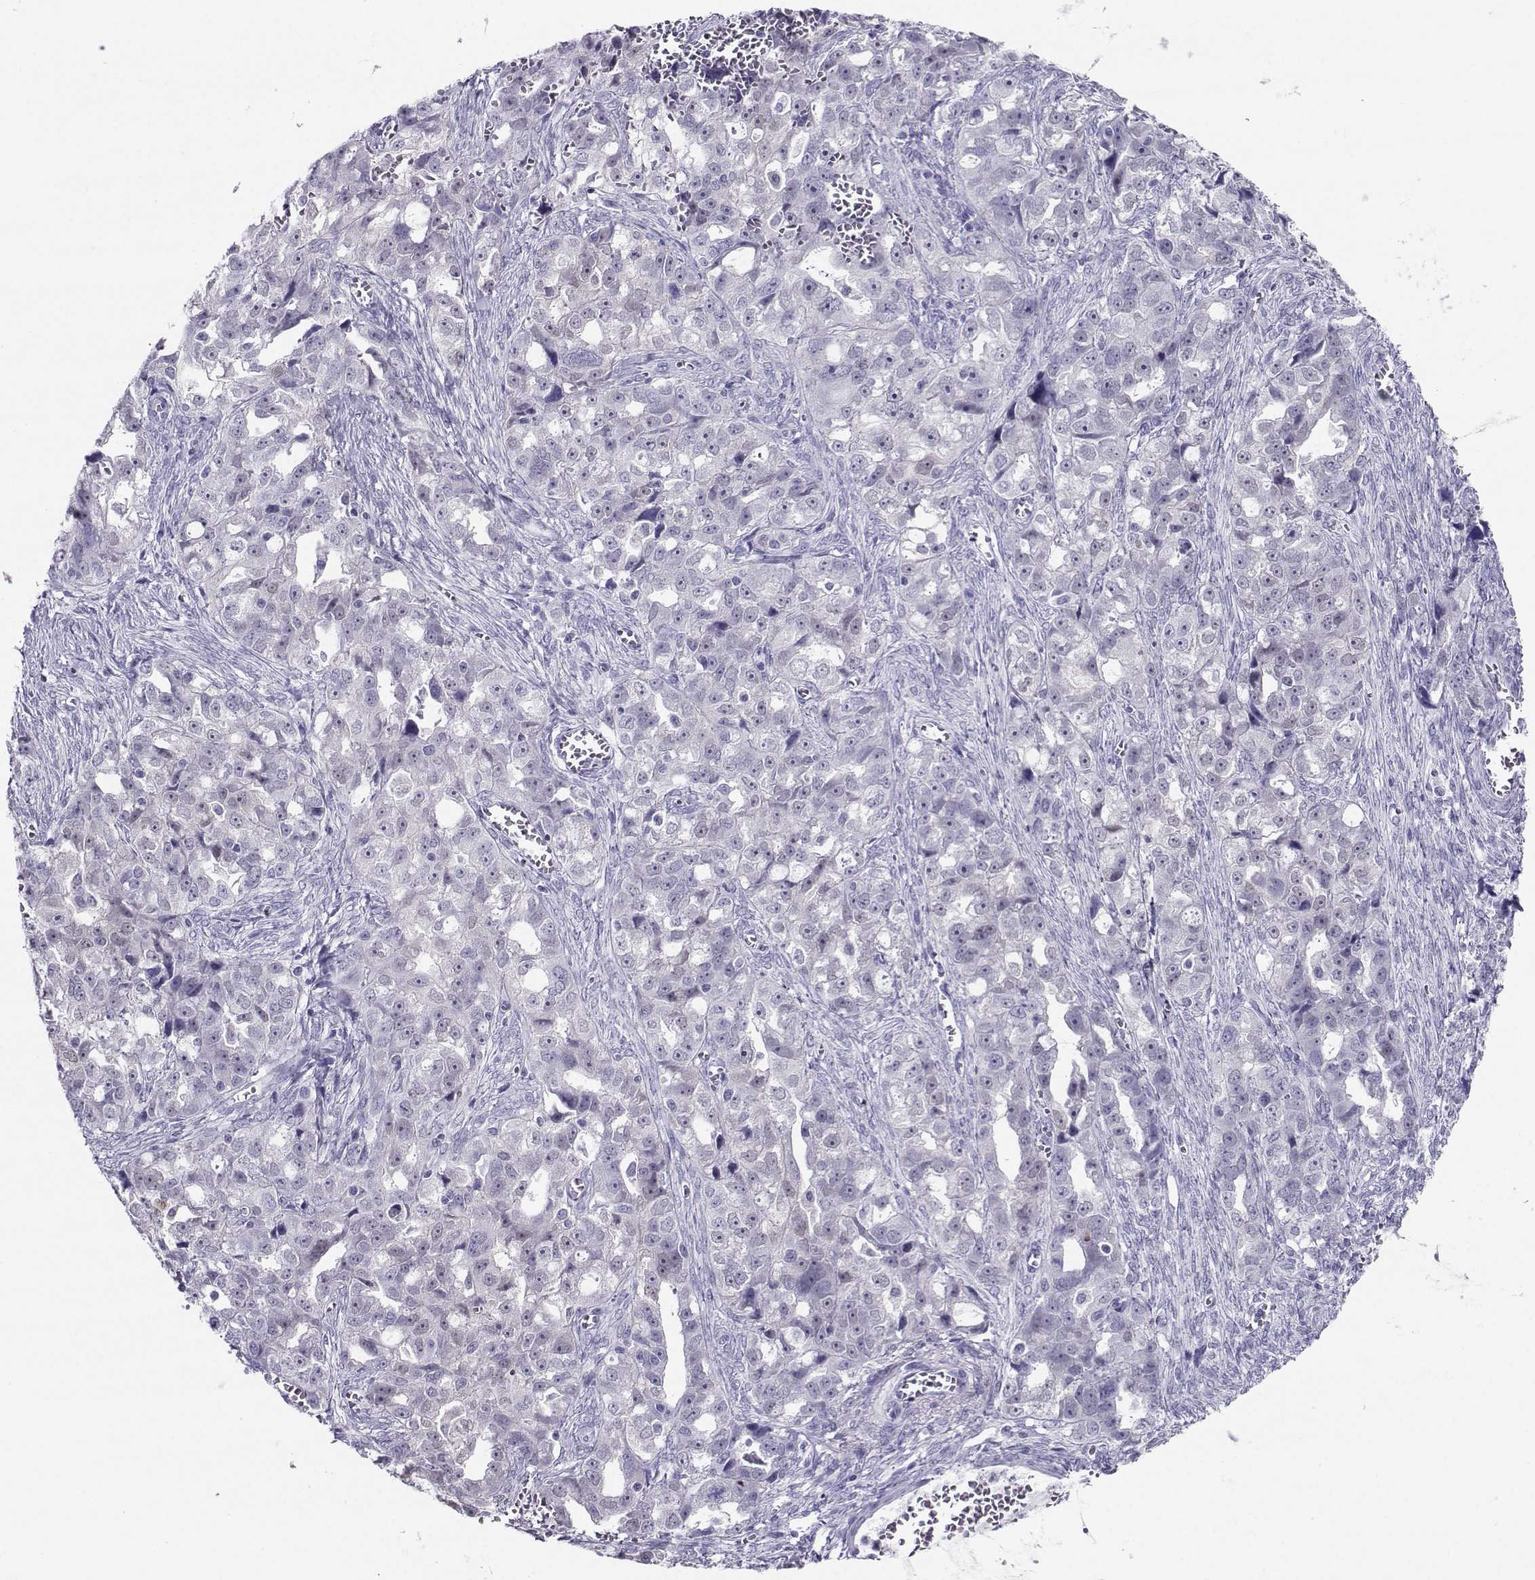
{"staining": {"intensity": "negative", "quantity": "none", "location": "none"}, "tissue": "ovarian cancer", "cell_type": "Tumor cells", "image_type": "cancer", "snomed": [{"axis": "morphology", "description": "Cystadenocarcinoma, serous, NOS"}, {"axis": "topography", "description": "Ovary"}], "caption": "There is no significant positivity in tumor cells of ovarian cancer (serous cystadenocarcinoma).", "gene": "PGK1", "patient": {"sex": "female", "age": 51}}